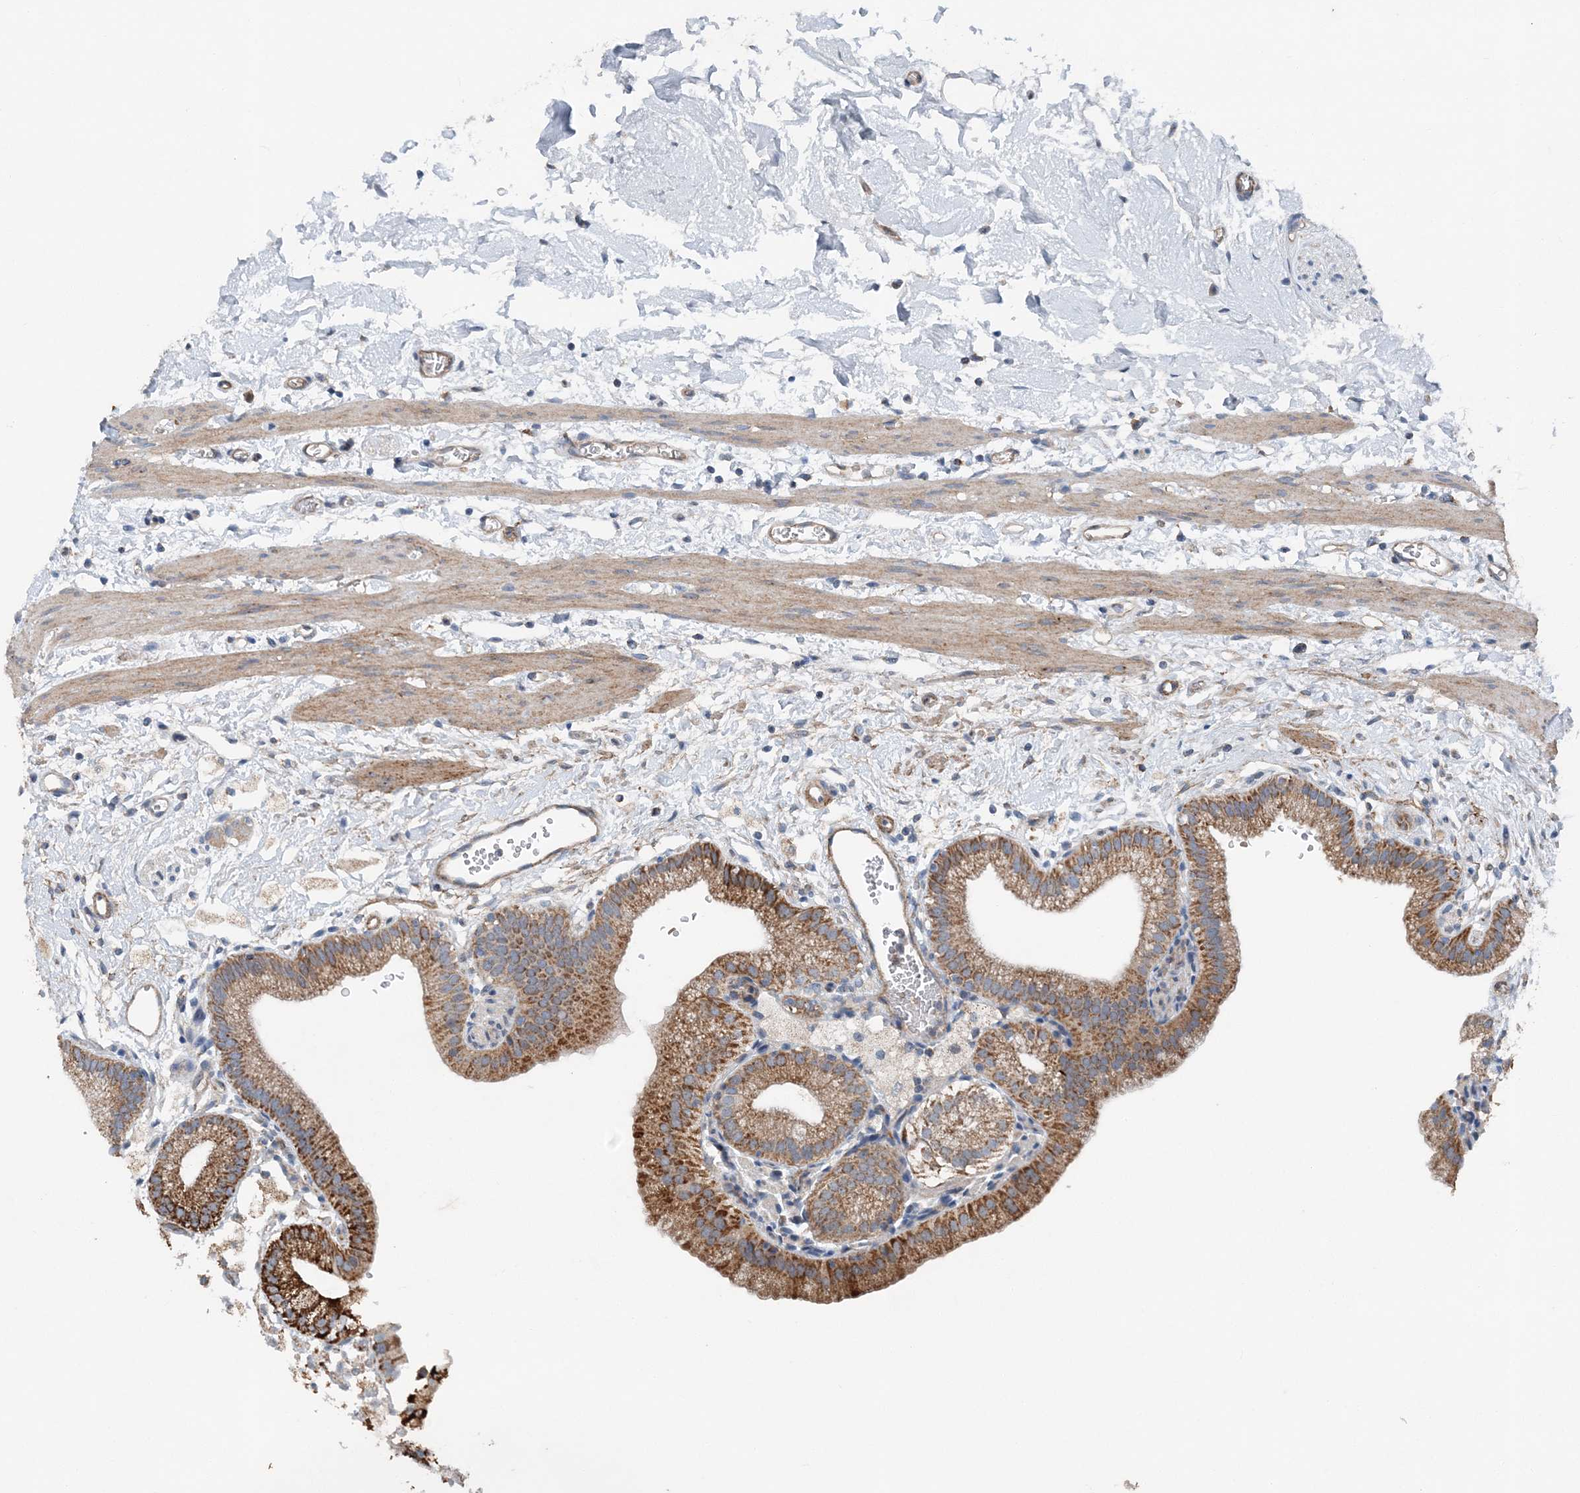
{"staining": {"intensity": "moderate", "quantity": ">75%", "location": "cytoplasmic/membranous"}, "tissue": "gallbladder", "cell_type": "Glandular cells", "image_type": "normal", "snomed": [{"axis": "morphology", "description": "Normal tissue, NOS"}, {"axis": "topography", "description": "Gallbladder"}], "caption": "A brown stain highlights moderate cytoplasmic/membranous expression of a protein in glandular cells of benign gallbladder.", "gene": "SPRY2", "patient": {"sex": "male", "age": 55}}